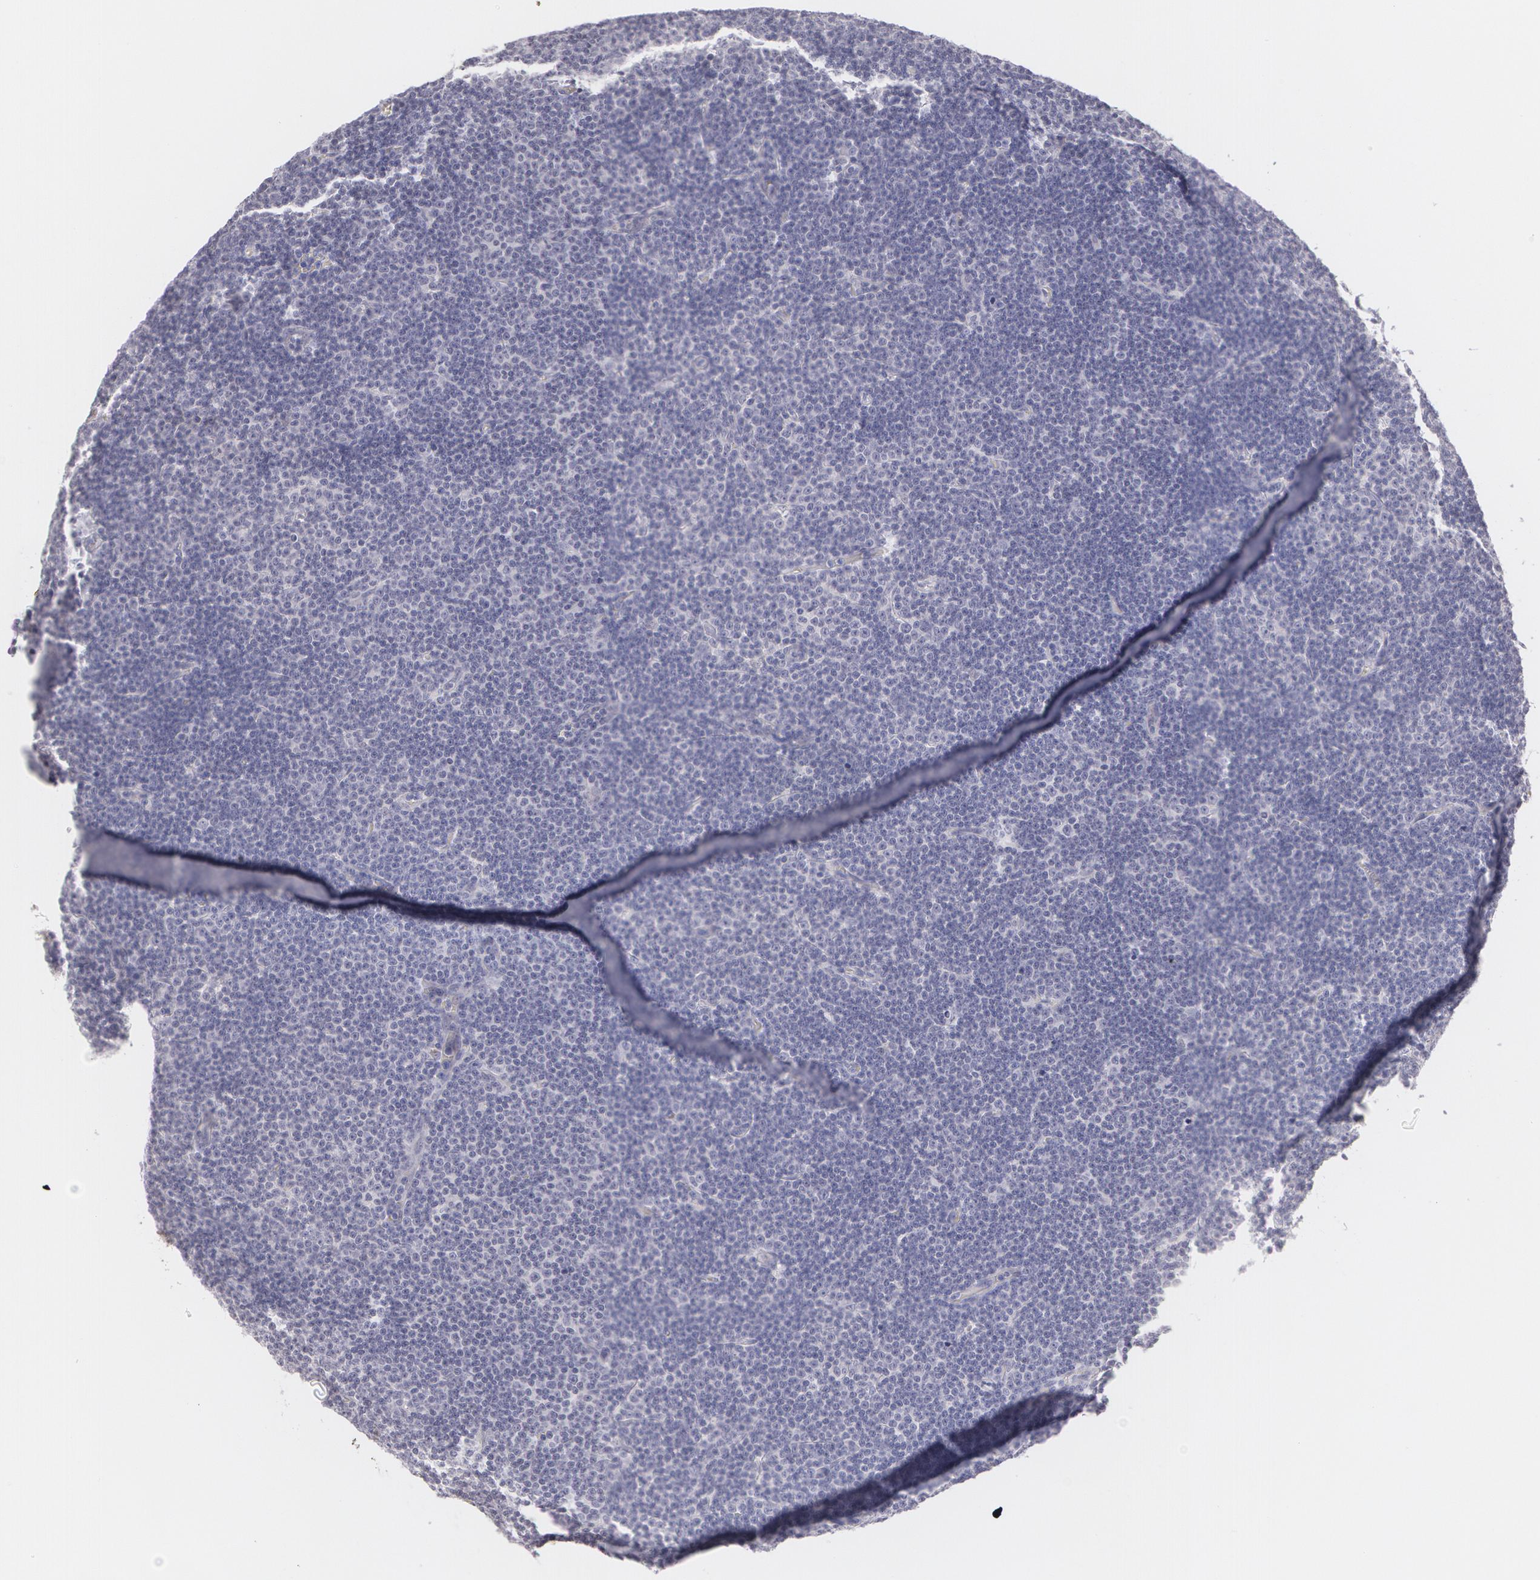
{"staining": {"intensity": "negative", "quantity": "none", "location": "none"}, "tissue": "lymphoma", "cell_type": "Tumor cells", "image_type": "cancer", "snomed": [{"axis": "morphology", "description": "Malignant lymphoma, non-Hodgkin's type, Low grade"}, {"axis": "topography", "description": "Lymph node"}], "caption": "A high-resolution histopathology image shows IHC staining of lymphoma, which demonstrates no significant expression in tumor cells. (DAB IHC visualized using brightfield microscopy, high magnification).", "gene": "LBP", "patient": {"sex": "male", "age": 57}}